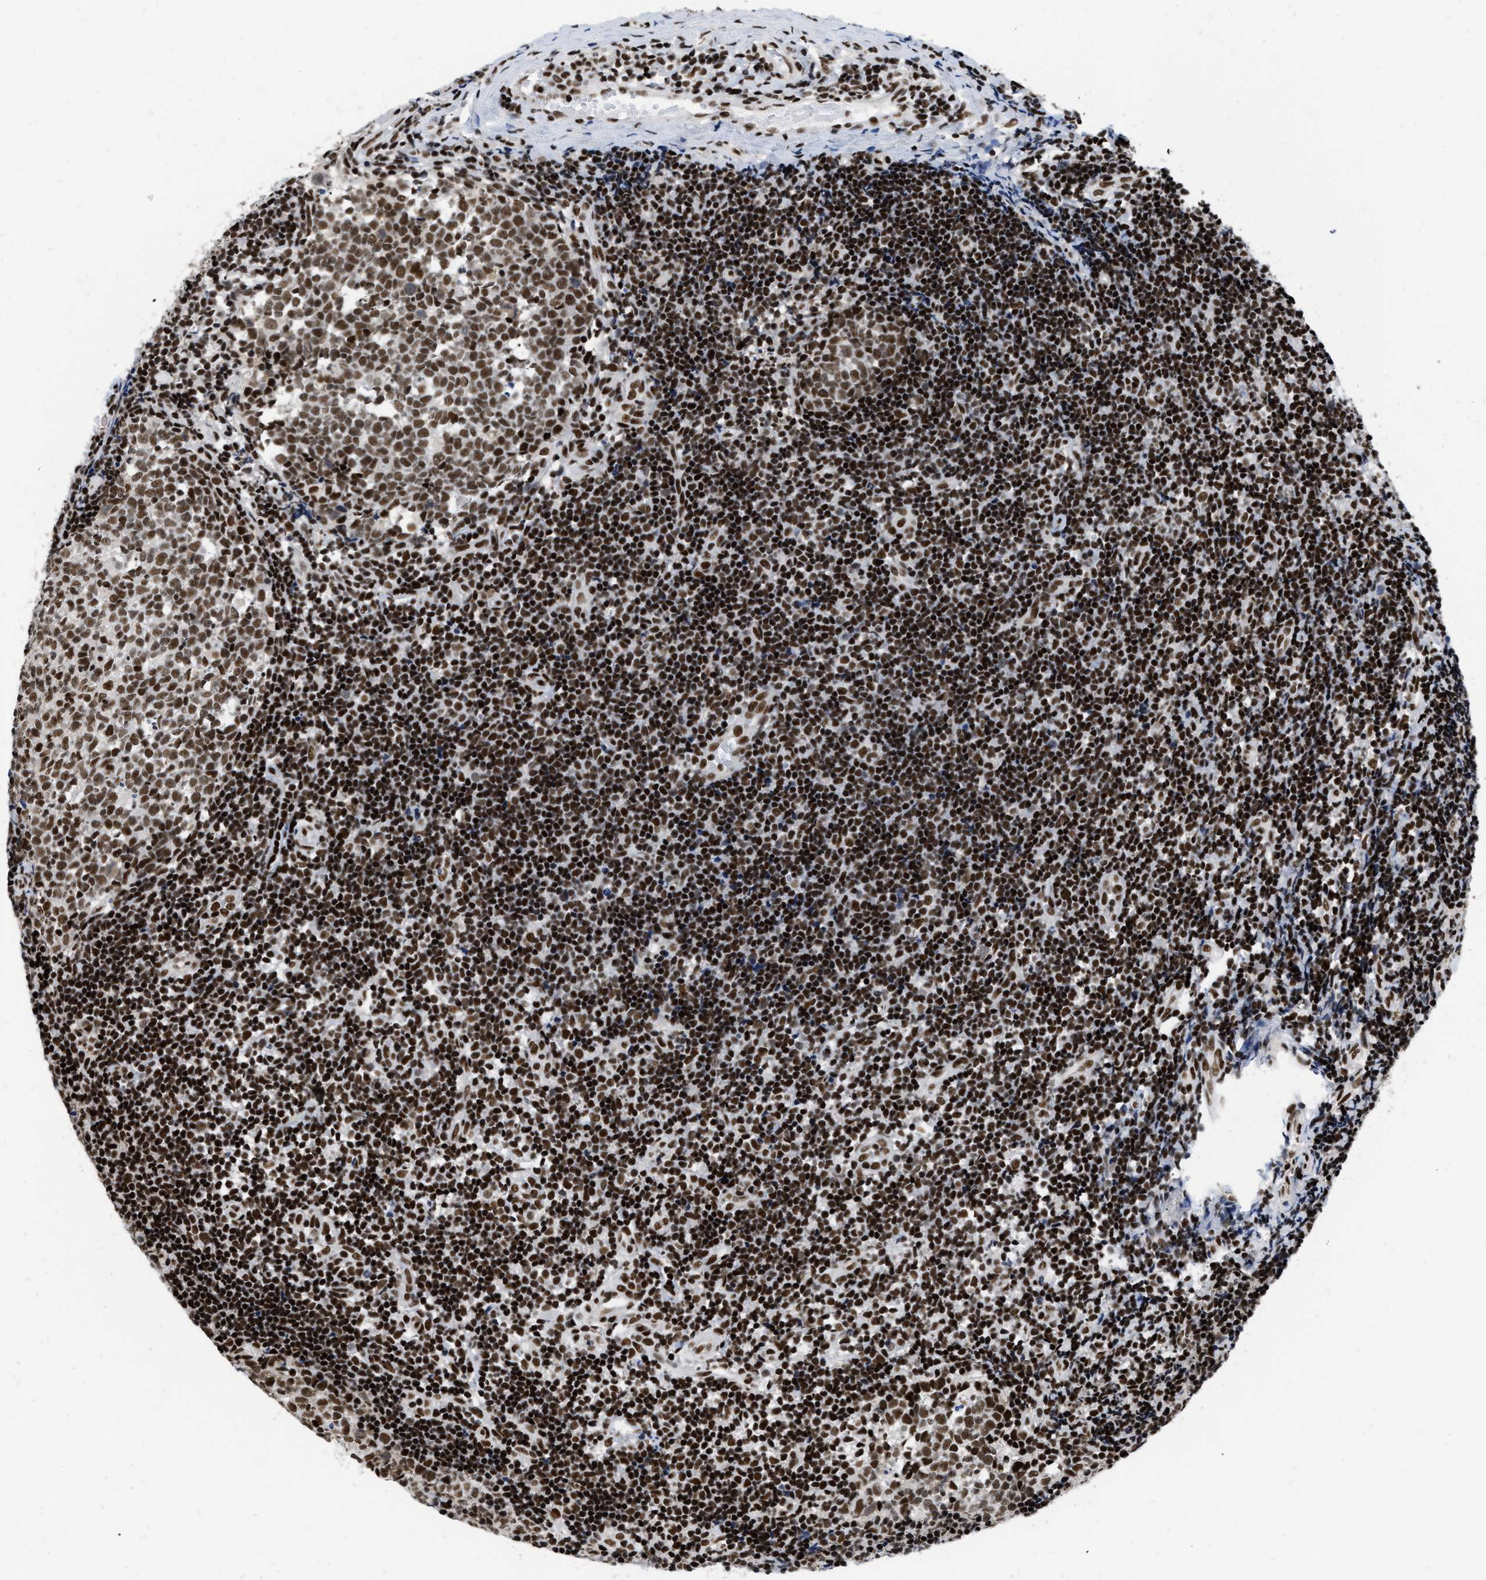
{"staining": {"intensity": "strong", "quantity": ">75%", "location": "nuclear"}, "tissue": "tonsil", "cell_type": "Germinal center cells", "image_type": "normal", "snomed": [{"axis": "morphology", "description": "Normal tissue, NOS"}, {"axis": "topography", "description": "Tonsil"}], "caption": "Human tonsil stained with a brown dye reveals strong nuclear positive expression in approximately >75% of germinal center cells.", "gene": "CREB1", "patient": {"sex": "female", "age": 19}}